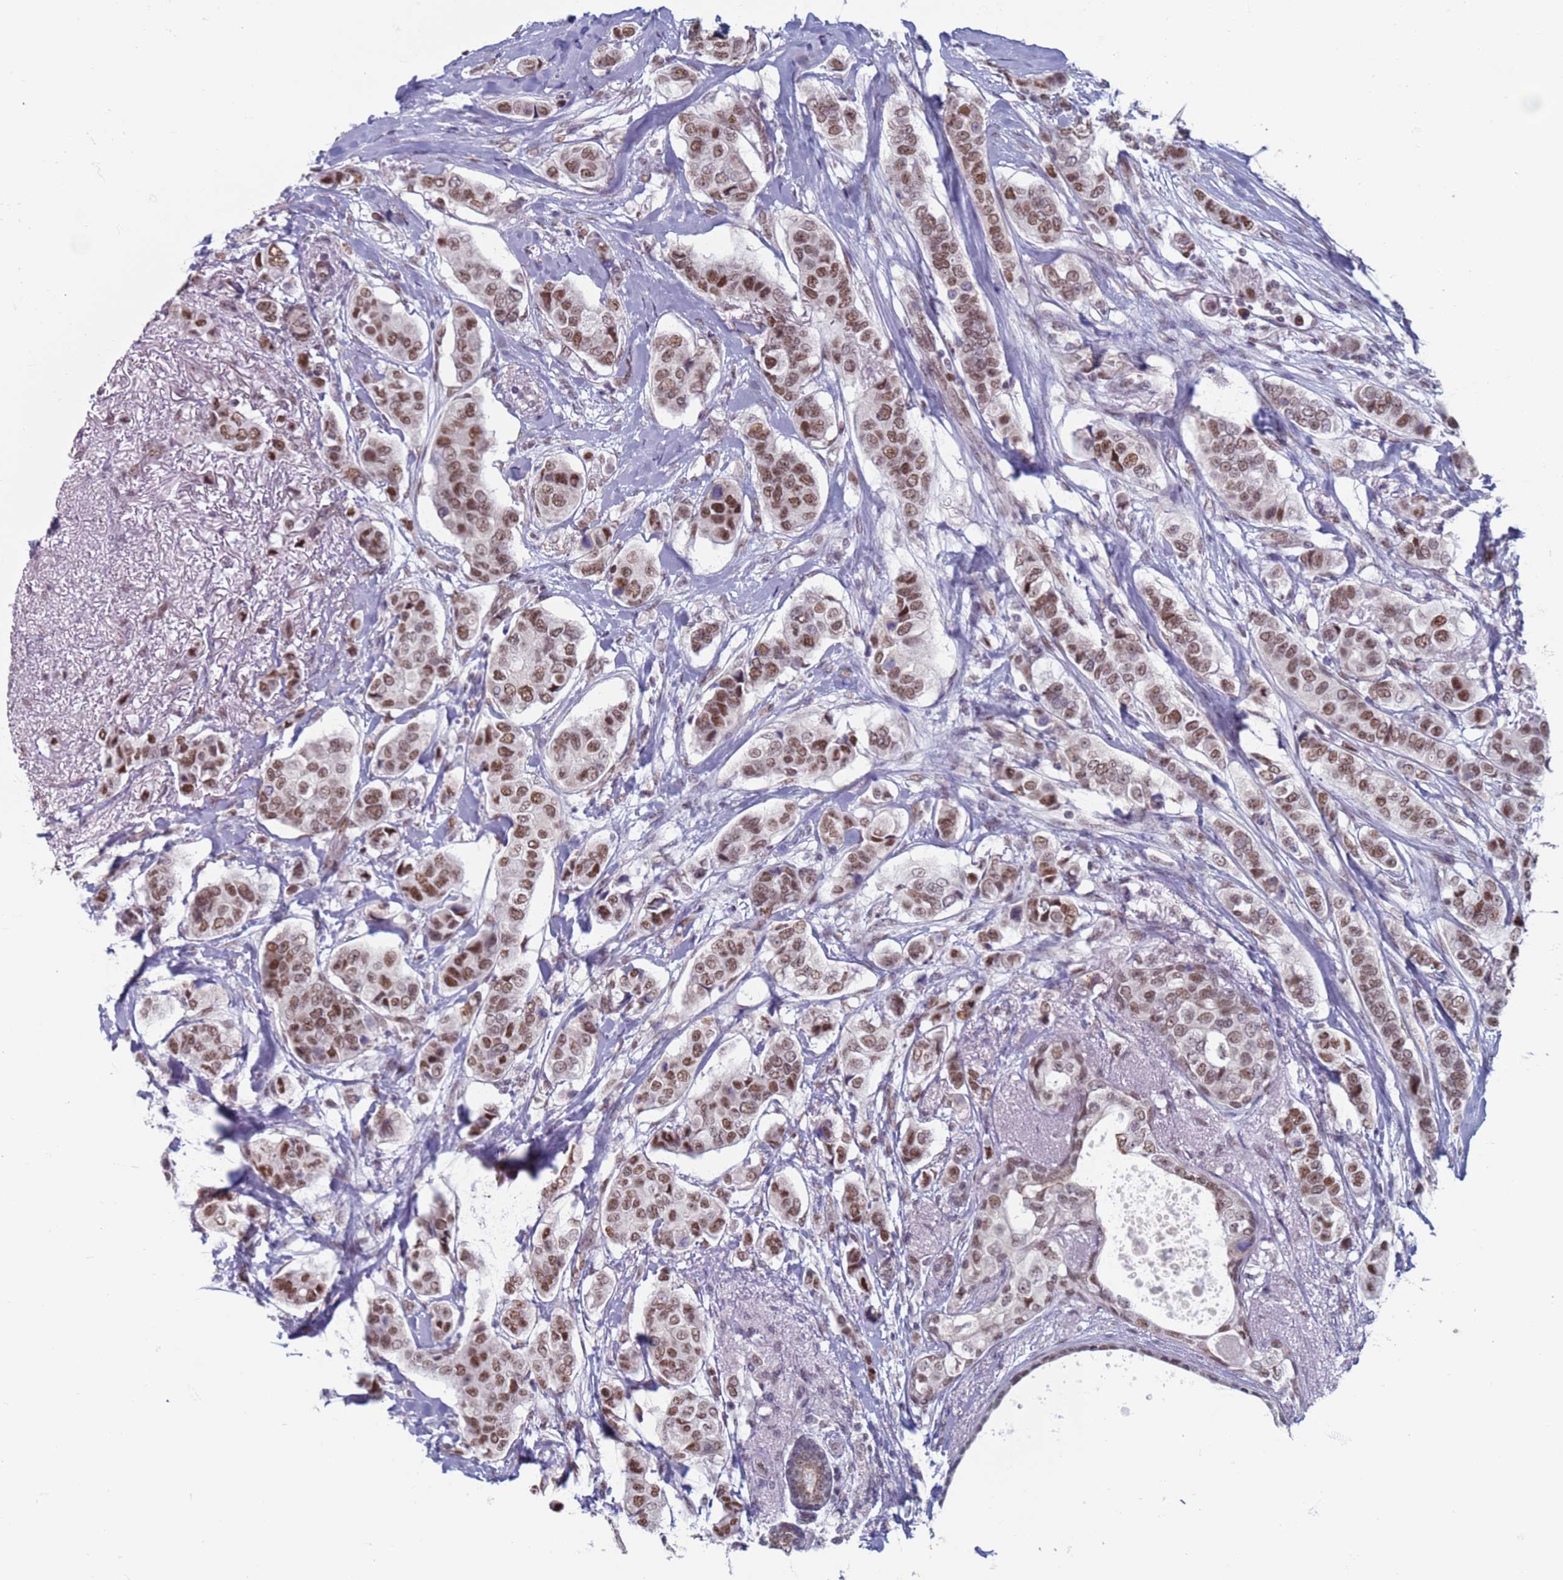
{"staining": {"intensity": "moderate", "quantity": ">75%", "location": "nuclear"}, "tissue": "breast cancer", "cell_type": "Tumor cells", "image_type": "cancer", "snomed": [{"axis": "morphology", "description": "Lobular carcinoma"}, {"axis": "topography", "description": "Breast"}], "caption": "Brown immunohistochemical staining in lobular carcinoma (breast) demonstrates moderate nuclear expression in approximately >75% of tumor cells.", "gene": "SAE1", "patient": {"sex": "female", "age": 51}}